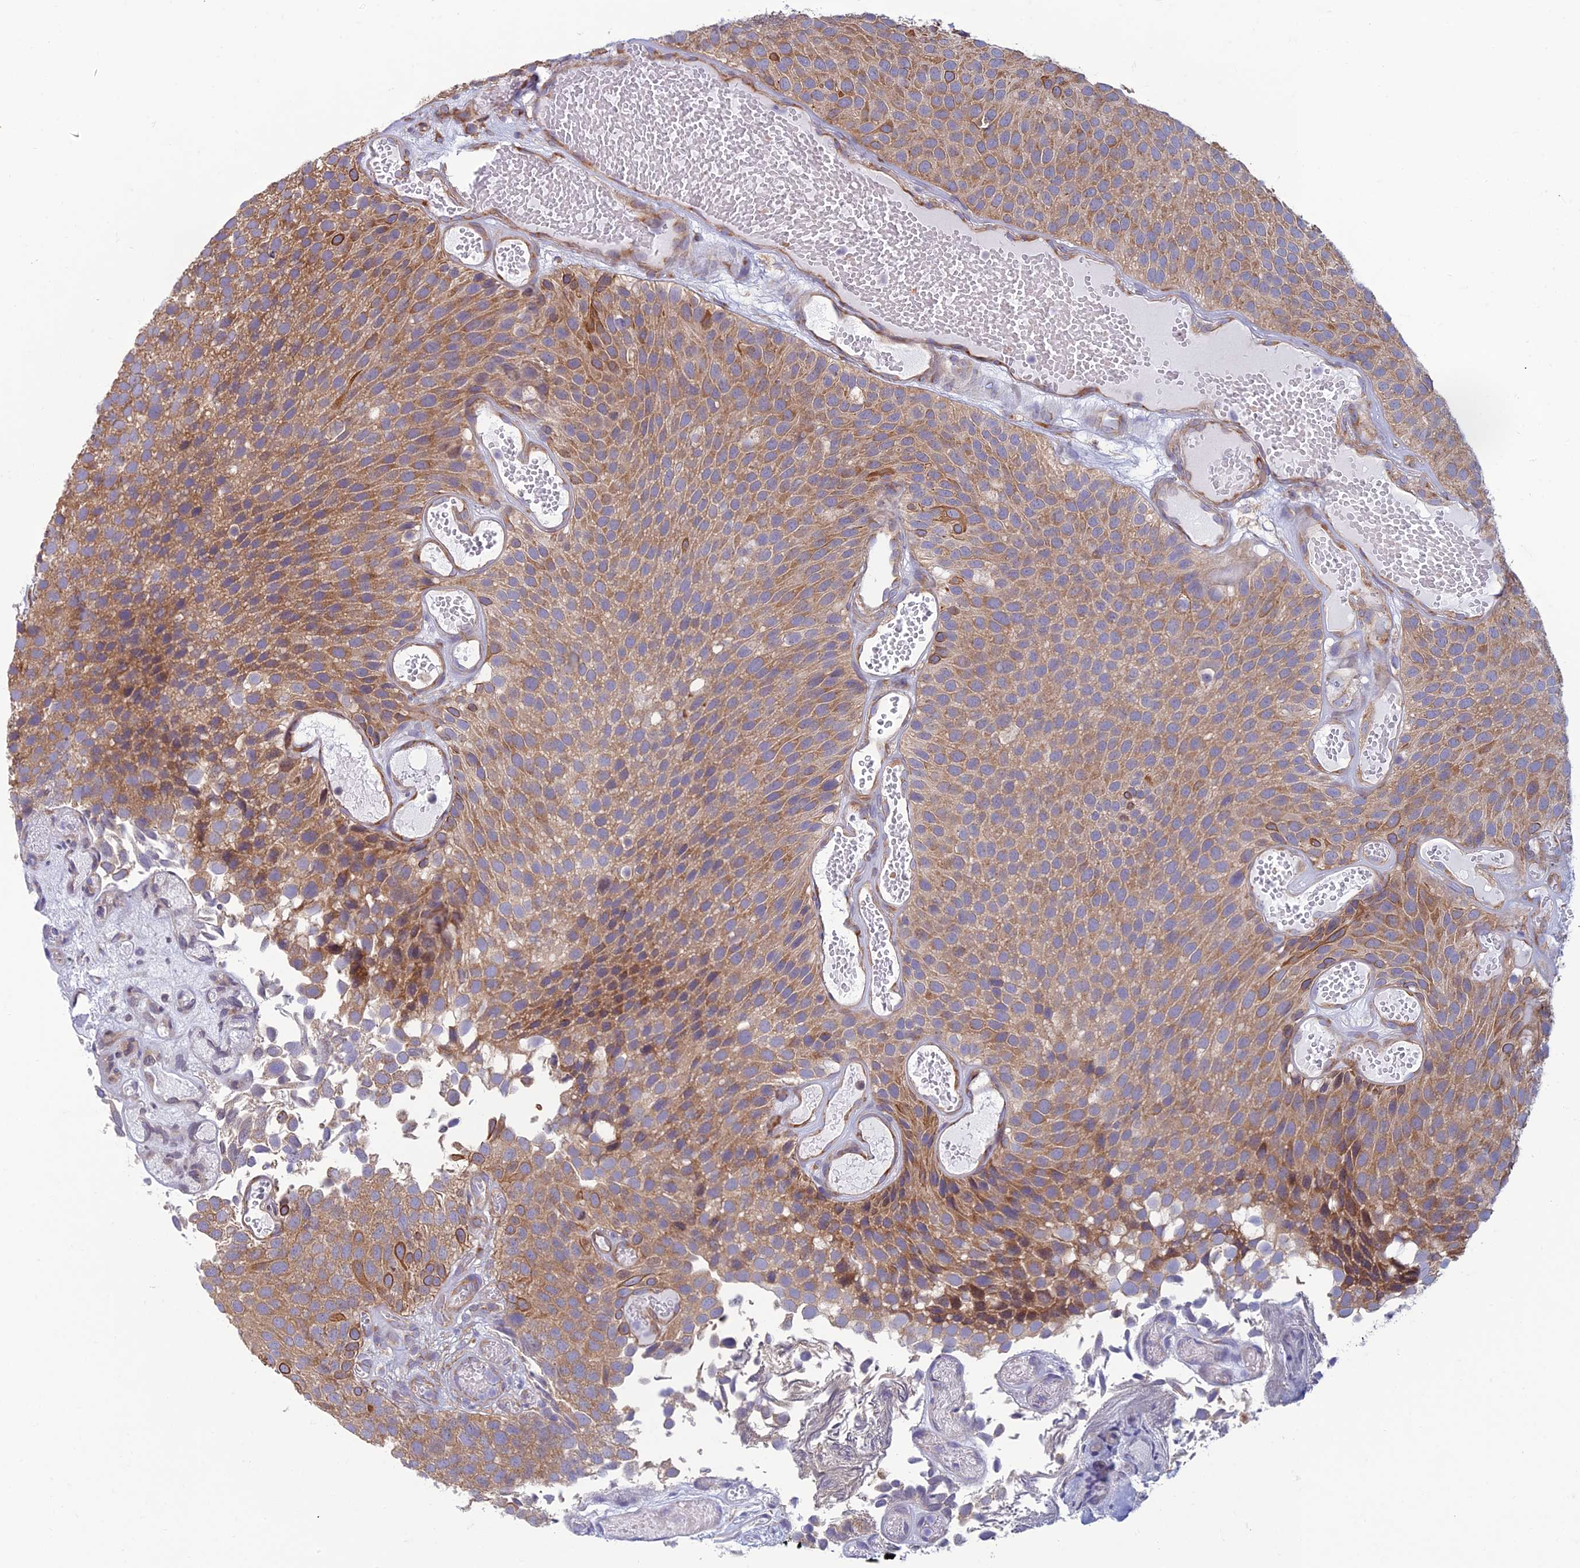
{"staining": {"intensity": "moderate", "quantity": ">75%", "location": "cytoplasmic/membranous"}, "tissue": "urothelial cancer", "cell_type": "Tumor cells", "image_type": "cancer", "snomed": [{"axis": "morphology", "description": "Urothelial carcinoma, Low grade"}, {"axis": "topography", "description": "Urinary bladder"}], "caption": "DAB immunohistochemical staining of low-grade urothelial carcinoma demonstrates moderate cytoplasmic/membranous protein expression in approximately >75% of tumor cells. Nuclei are stained in blue.", "gene": "RPL17-C18orf32", "patient": {"sex": "male", "age": 89}}